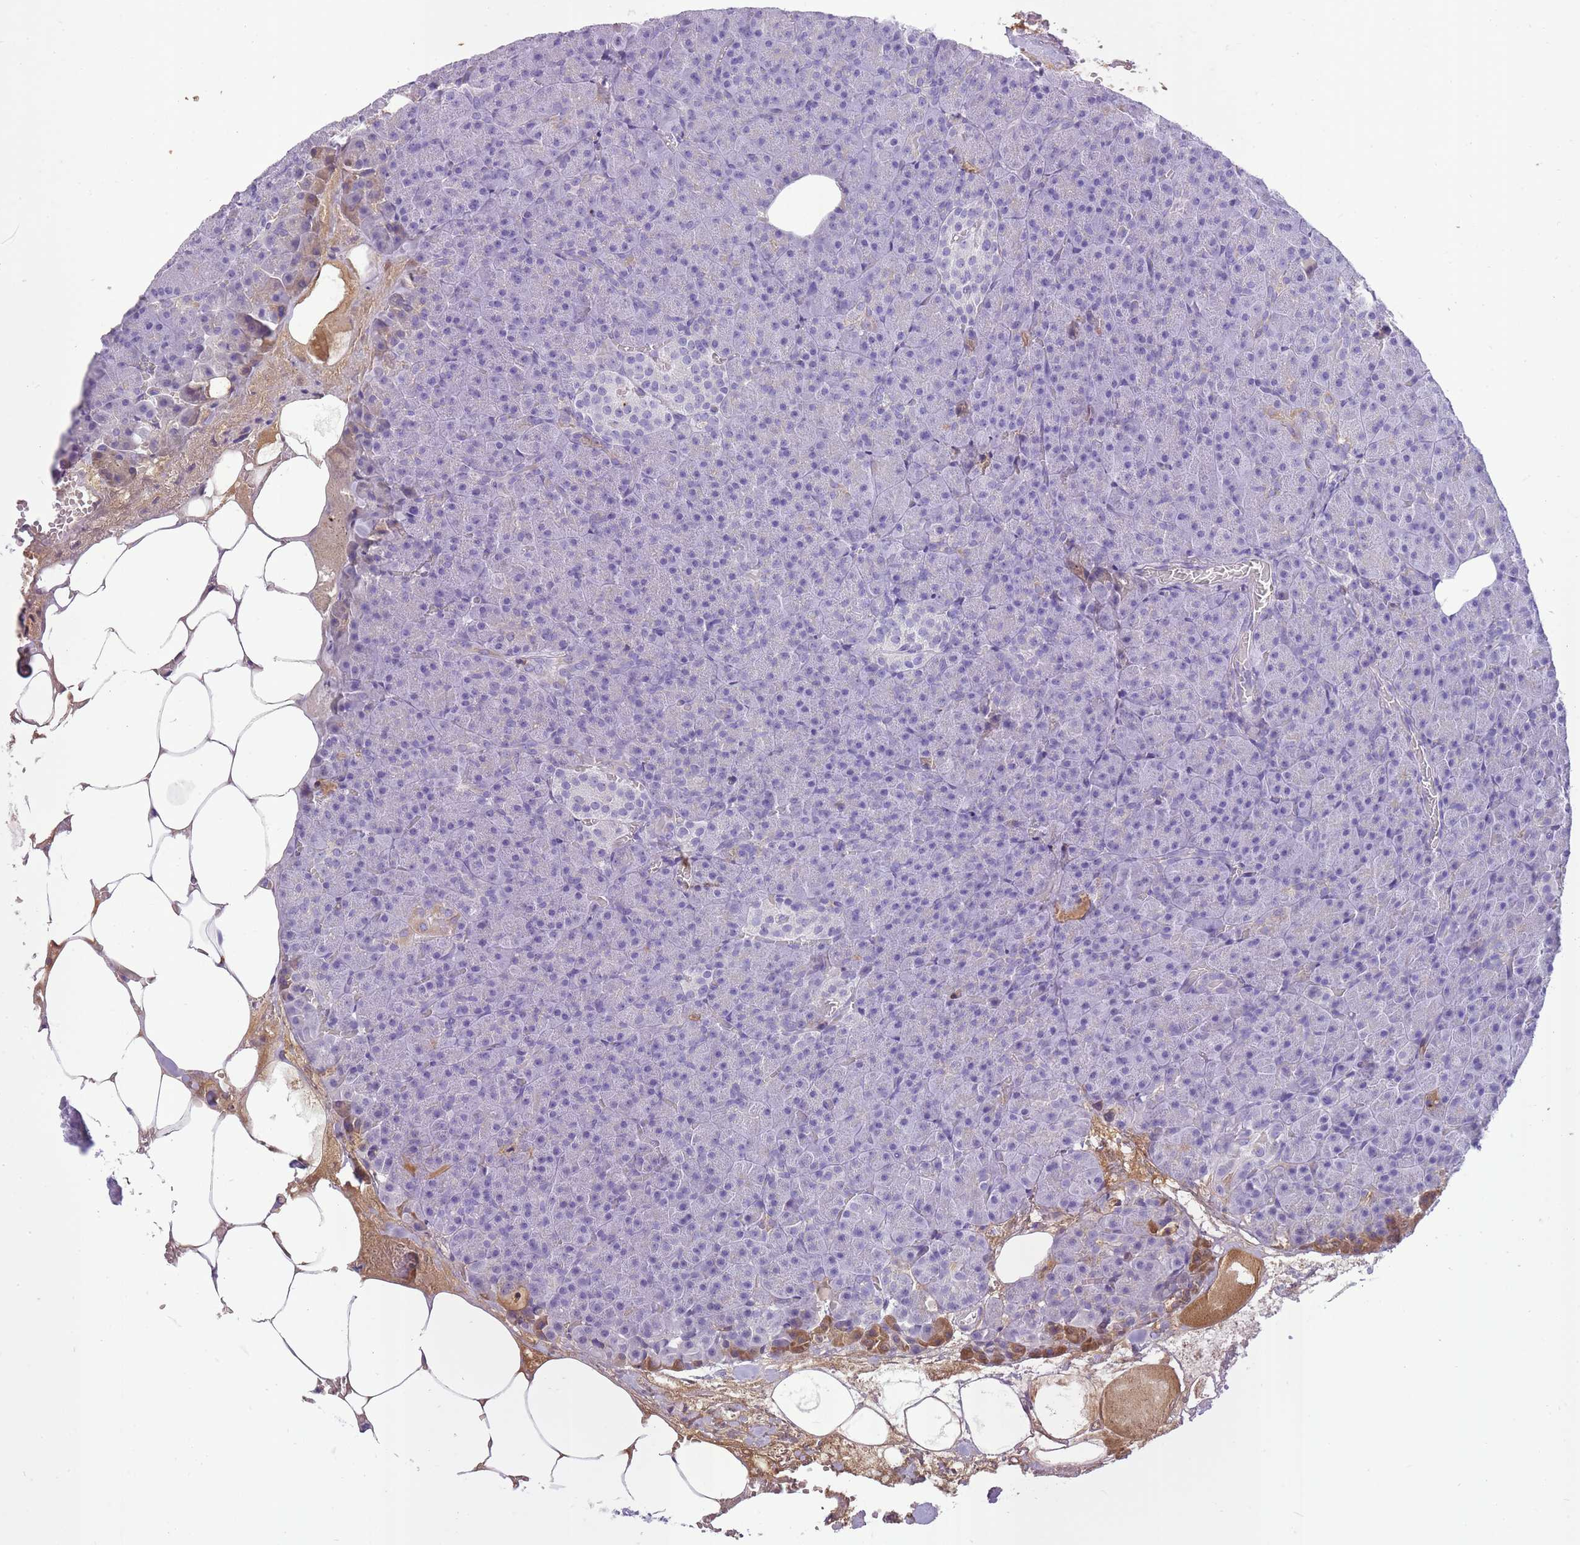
{"staining": {"intensity": "strong", "quantity": "<25%", "location": "cytoplasmic/membranous"}, "tissue": "pancreas", "cell_type": "Exocrine glandular cells", "image_type": "normal", "snomed": [{"axis": "morphology", "description": "Normal tissue, NOS"}, {"axis": "topography", "description": "Pancreas"}], "caption": "An image of pancreas stained for a protein exhibits strong cytoplasmic/membranous brown staining in exocrine glandular cells.", "gene": "IGKV1", "patient": {"sex": "female", "age": 74}}